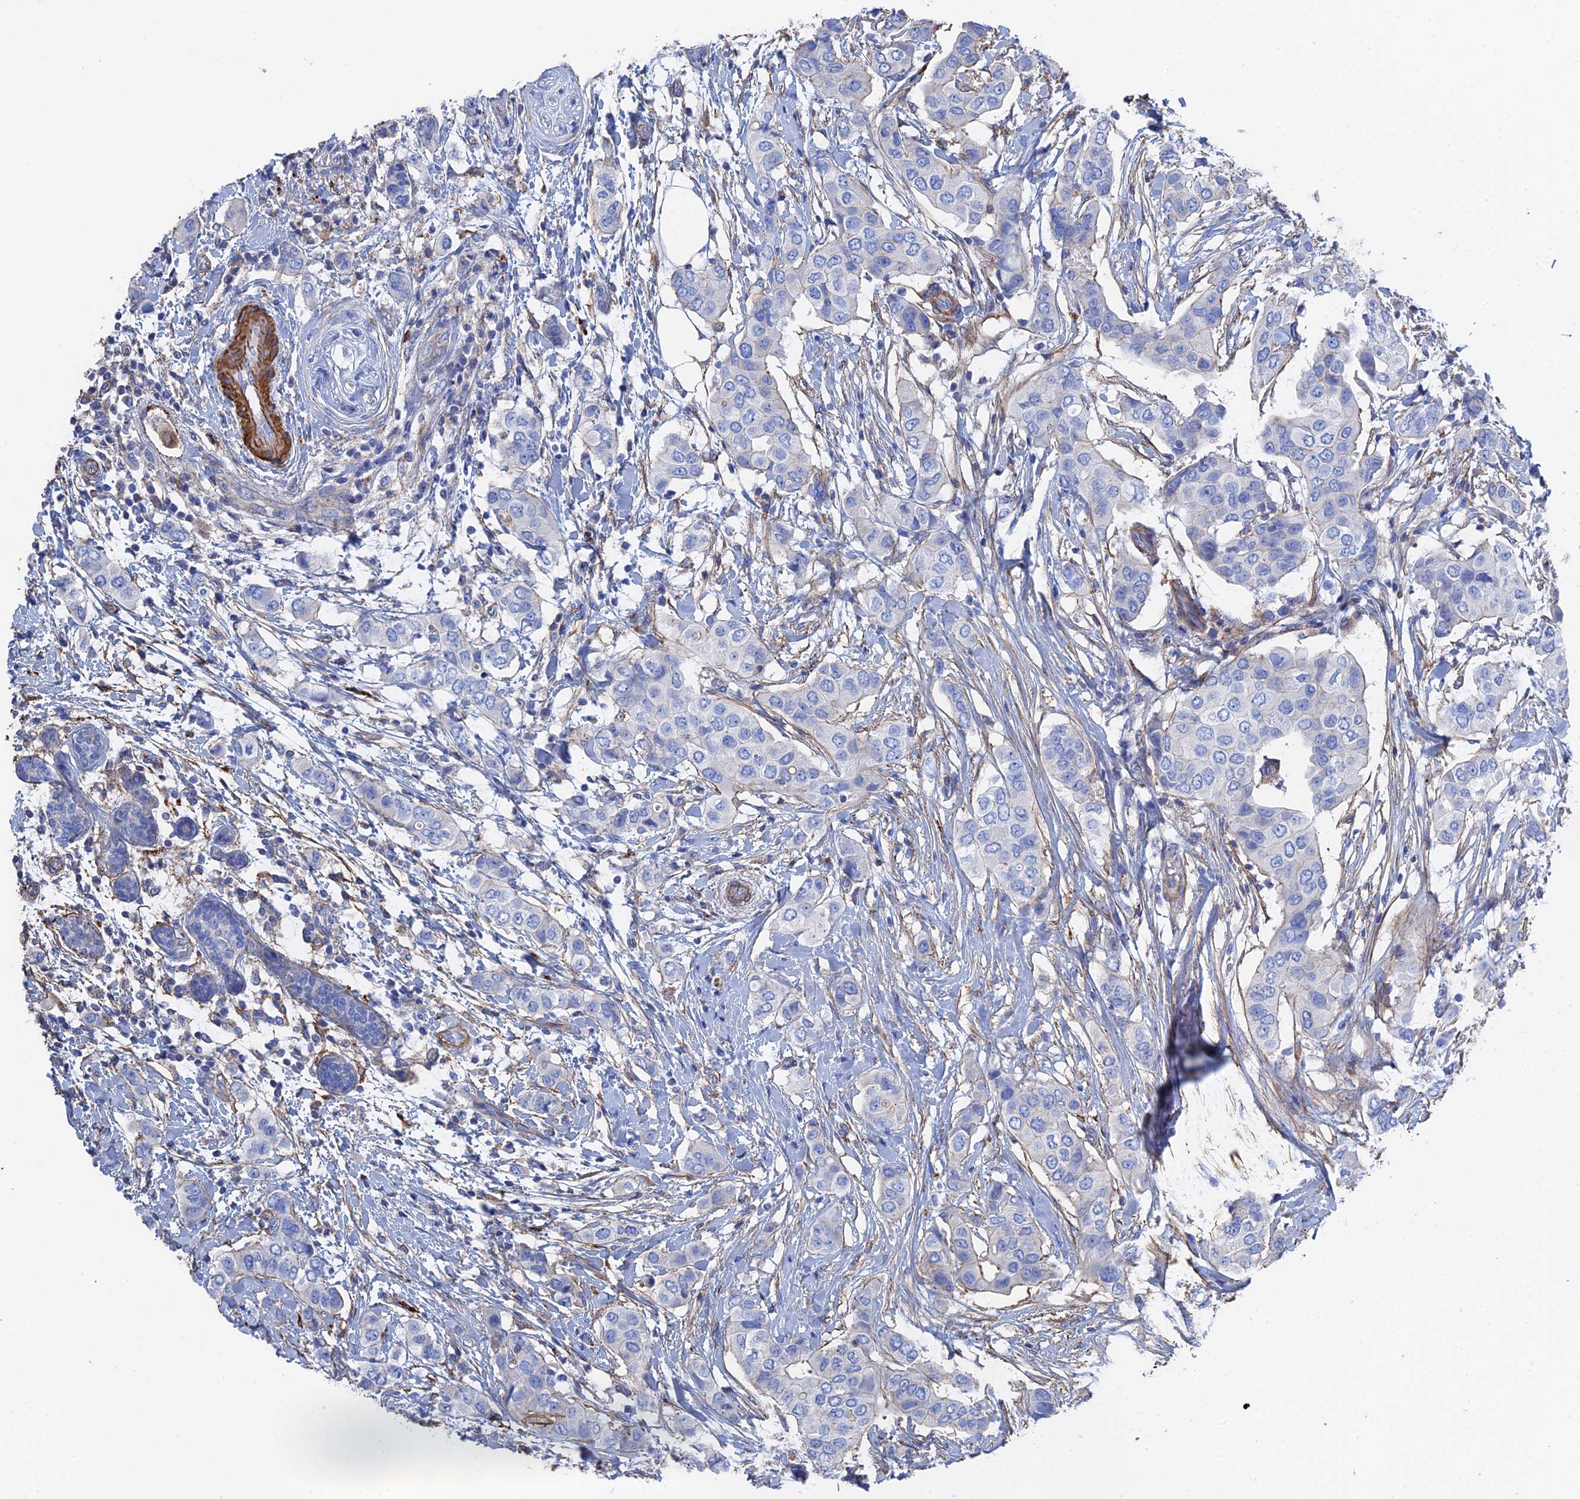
{"staining": {"intensity": "negative", "quantity": "none", "location": "none"}, "tissue": "breast cancer", "cell_type": "Tumor cells", "image_type": "cancer", "snomed": [{"axis": "morphology", "description": "Lobular carcinoma"}, {"axis": "topography", "description": "Breast"}], "caption": "Immunohistochemistry (IHC) of breast cancer shows no positivity in tumor cells.", "gene": "STRA6", "patient": {"sex": "female", "age": 51}}